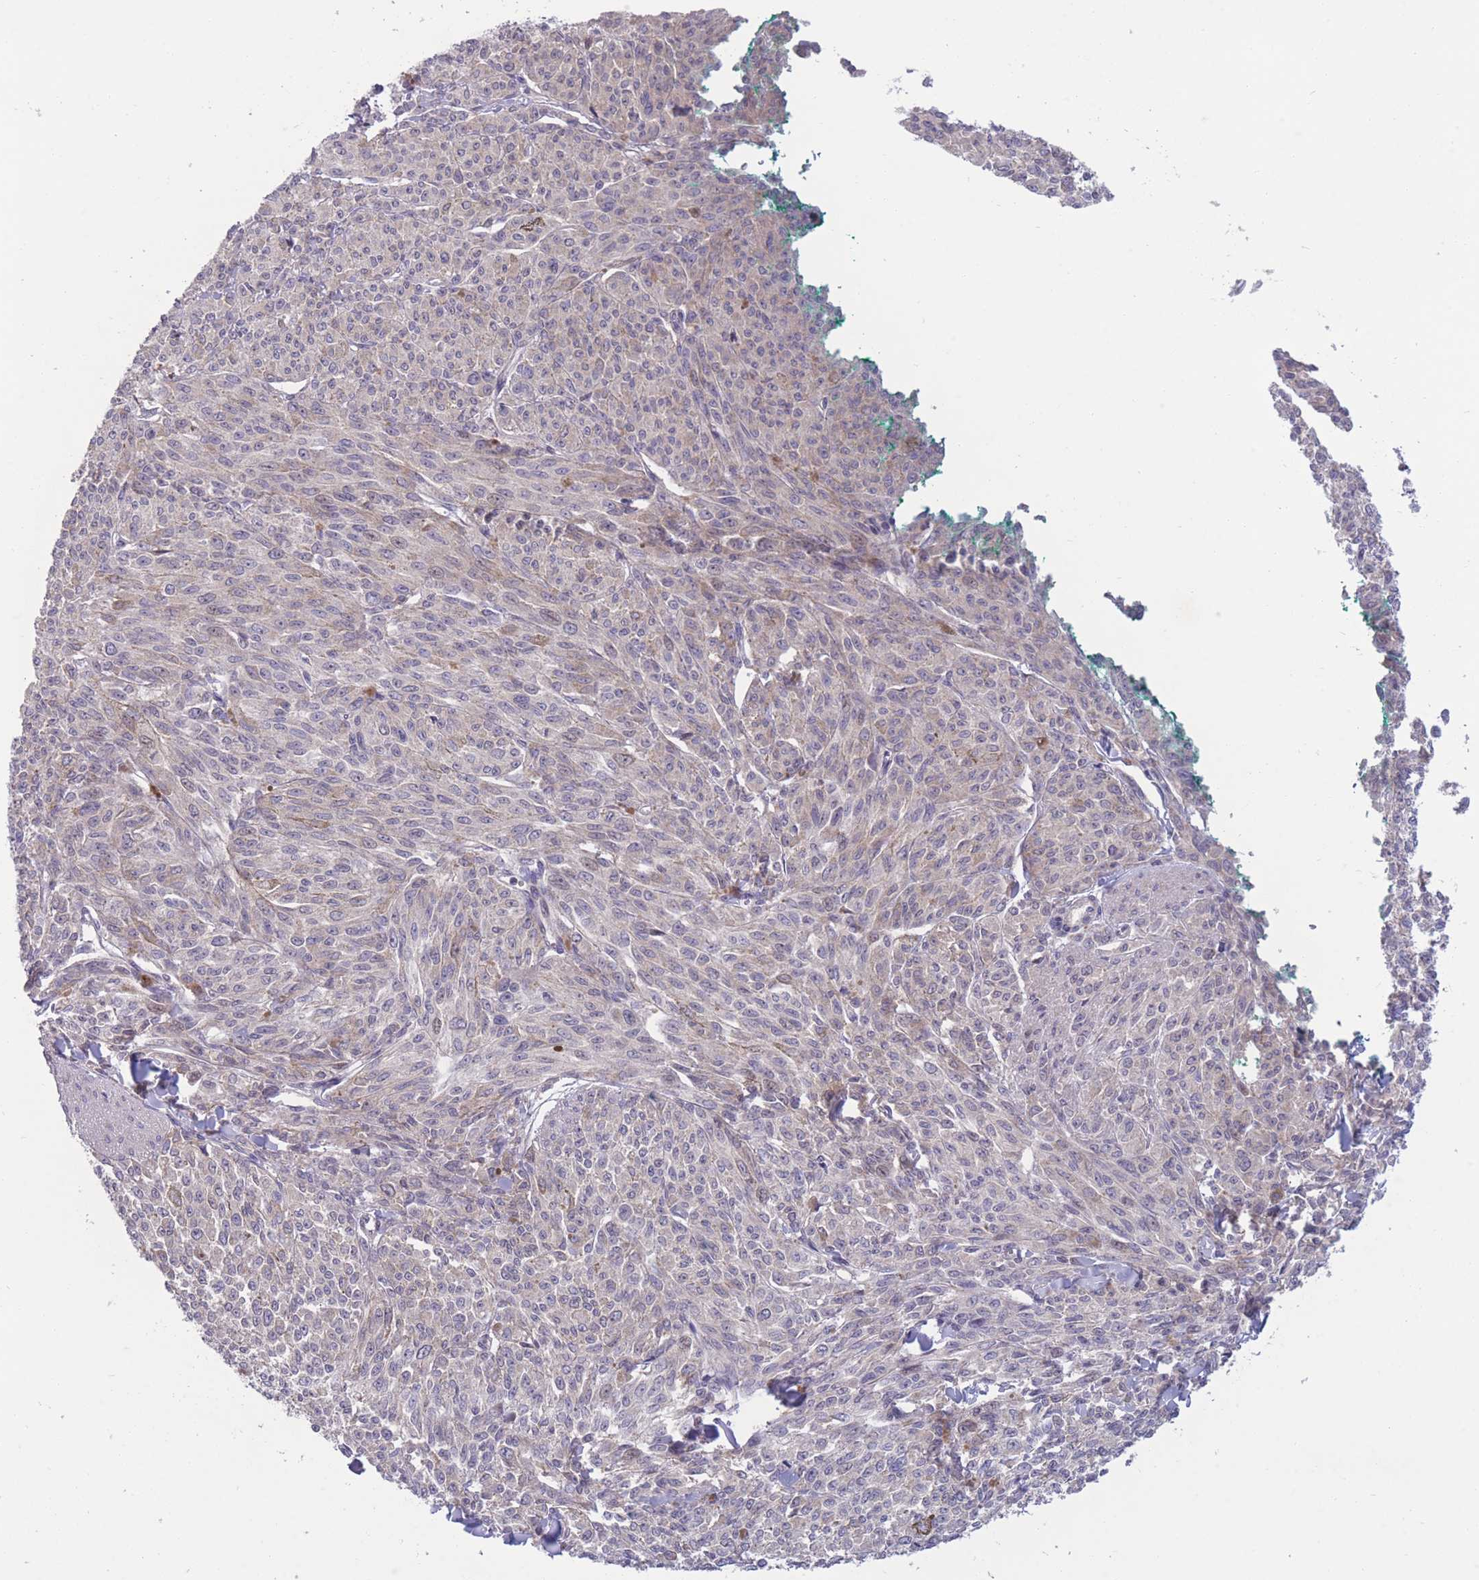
{"staining": {"intensity": "weak", "quantity": "<25%", "location": "cytoplasmic/membranous"}, "tissue": "melanoma", "cell_type": "Tumor cells", "image_type": "cancer", "snomed": [{"axis": "morphology", "description": "Malignant melanoma, NOS"}, {"axis": "topography", "description": "Skin"}], "caption": "This is a image of immunohistochemistry staining of melanoma, which shows no expression in tumor cells.", "gene": "RIC8A", "patient": {"sex": "female", "age": 52}}